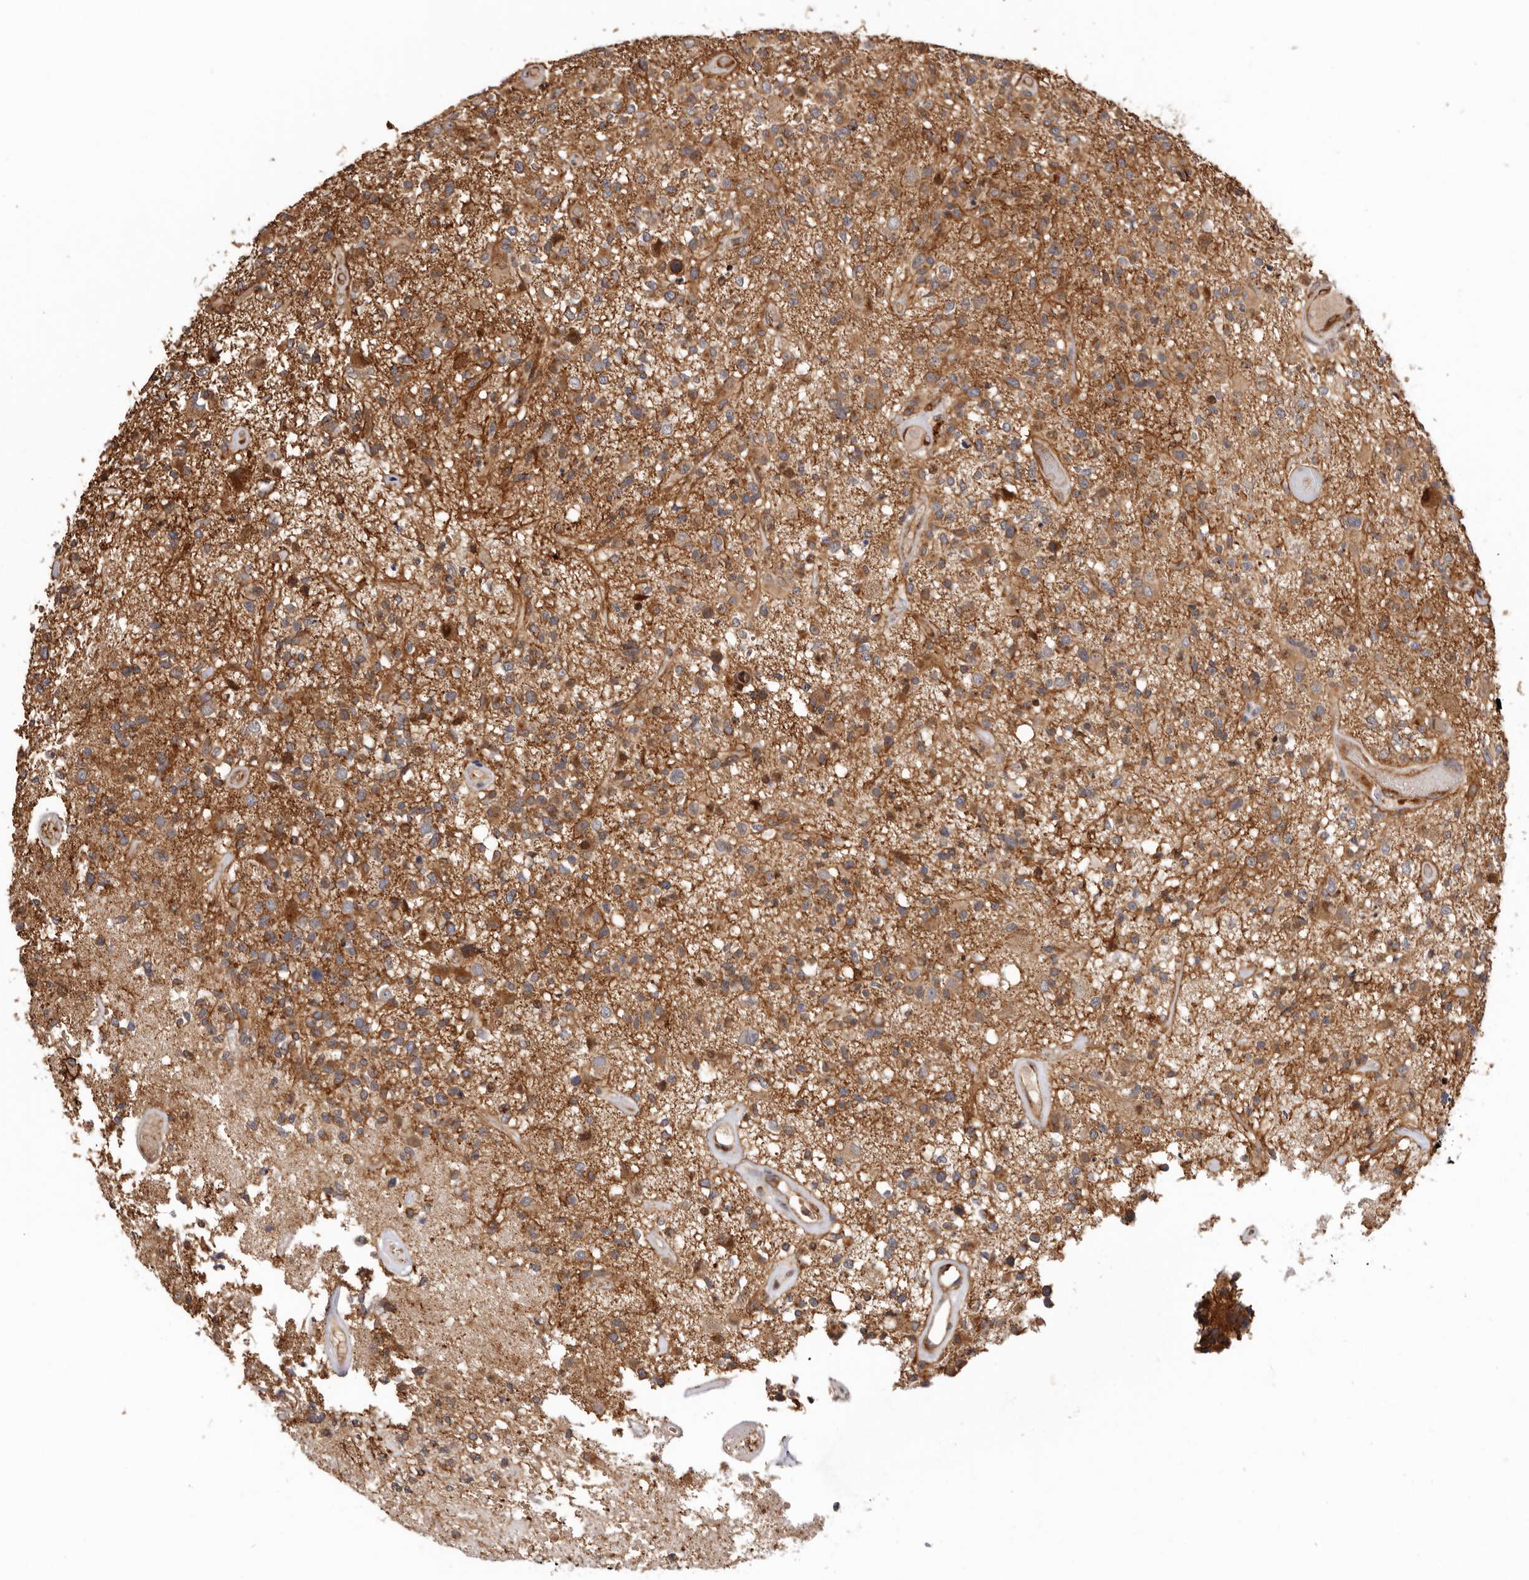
{"staining": {"intensity": "strong", "quantity": "25%-75%", "location": "cytoplasmic/membranous"}, "tissue": "glioma", "cell_type": "Tumor cells", "image_type": "cancer", "snomed": [{"axis": "morphology", "description": "Glioma, malignant, High grade"}, {"axis": "morphology", "description": "Glioblastoma, NOS"}, {"axis": "topography", "description": "Brain"}], "caption": "Immunohistochemical staining of human glioblastoma shows high levels of strong cytoplasmic/membranous positivity in approximately 25%-75% of tumor cells.", "gene": "GPR27", "patient": {"sex": "male", "age": 60}}